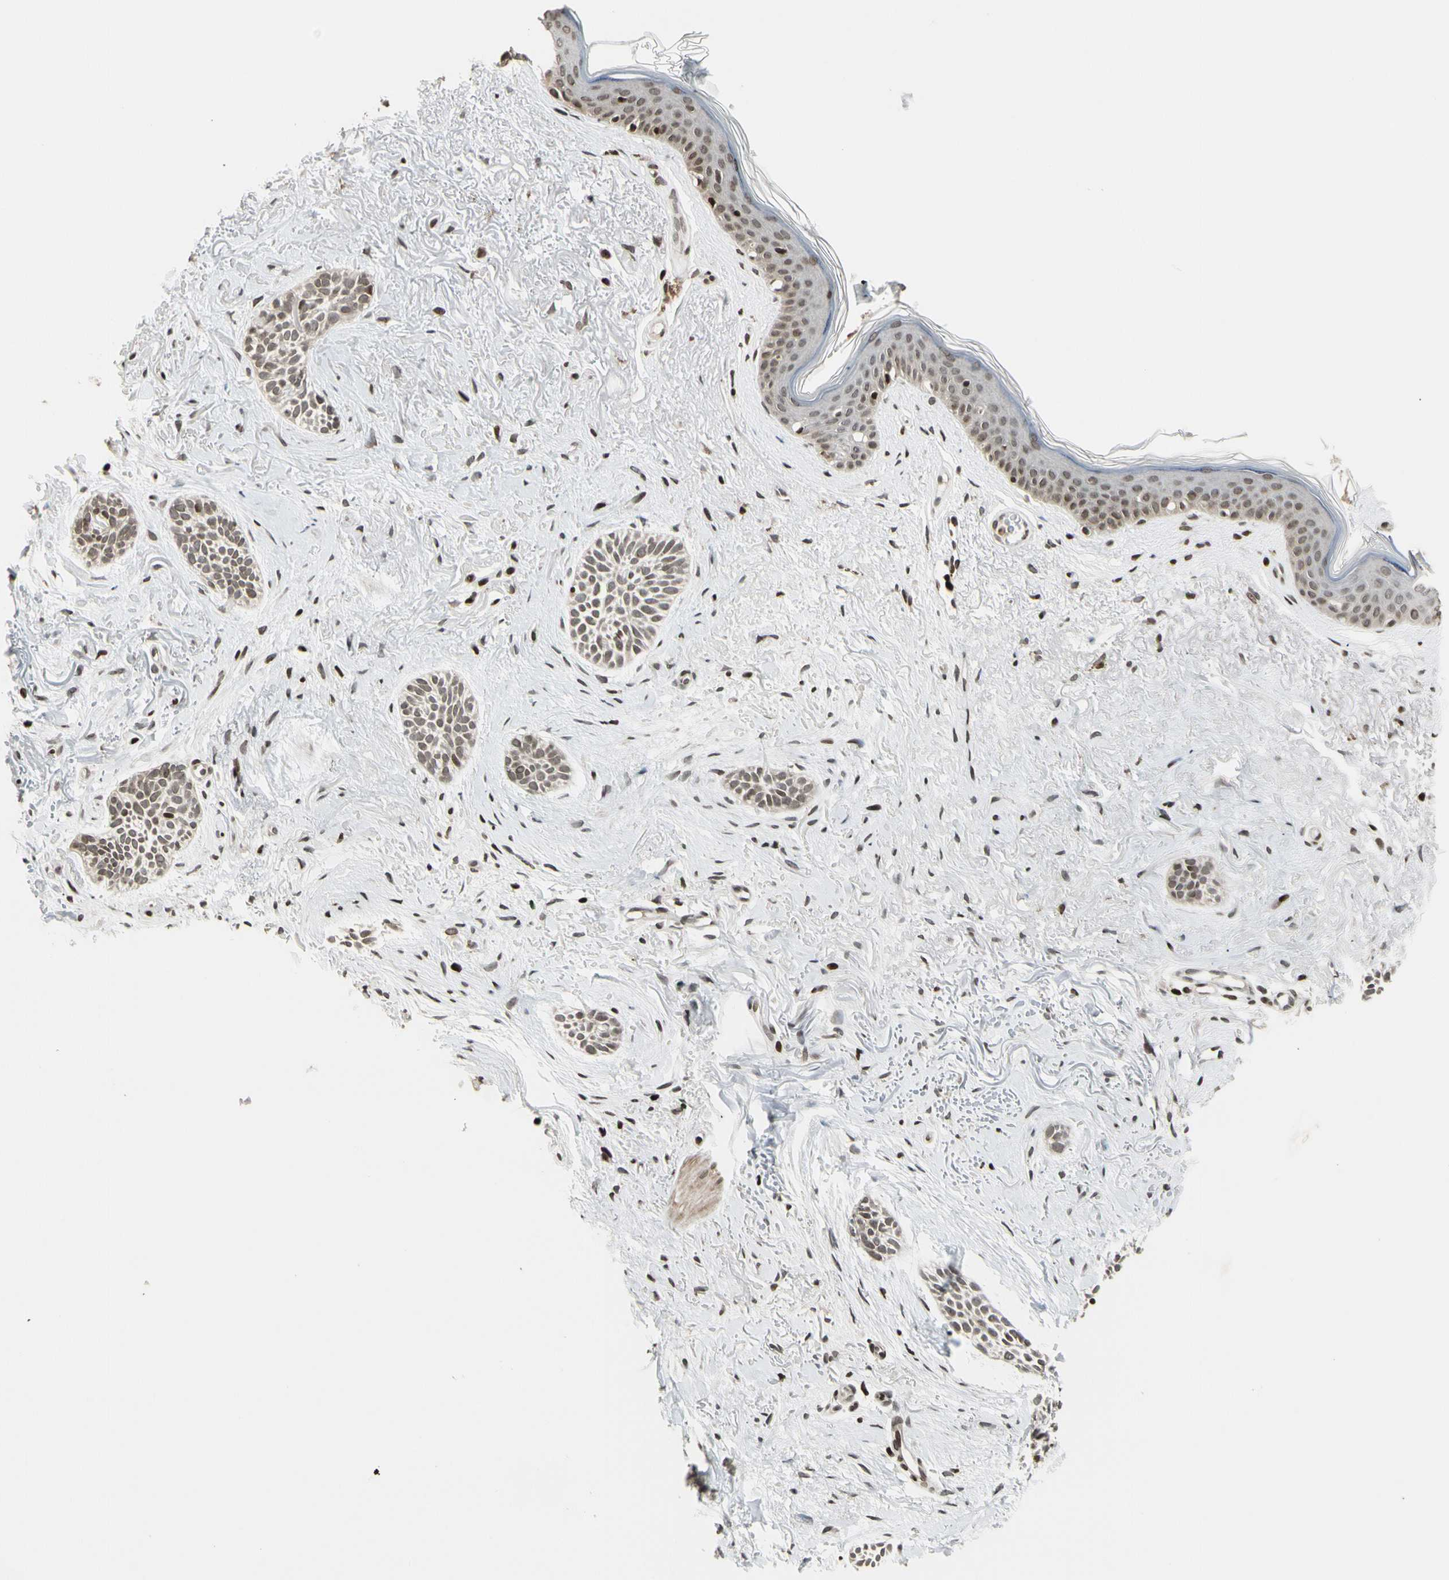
{"staining": {"intensity": "weak", "quantity": ">75%", "location": "nuclear"}, "tissue": "skin cancer", "cell_type": "Tumor cells", "image_type": "cancer", "snomed": [{"axis": "morphology", "description": "Normal tissue, NOS"}, {"axis": "morphology", "description": "Basal cell carcinoma"}, {"axis": "topography", "description": "Skin"}], "caption": "DAB (3,3'-diaminobenzidine) immunohistochemical staining of skin cancer (basal cell carcinoma) shows weak nuclear protein staining in approximately >75% of tumor cells.", "gene": "TSHZ3", "patient": {"sex": "female", "age": 84}}